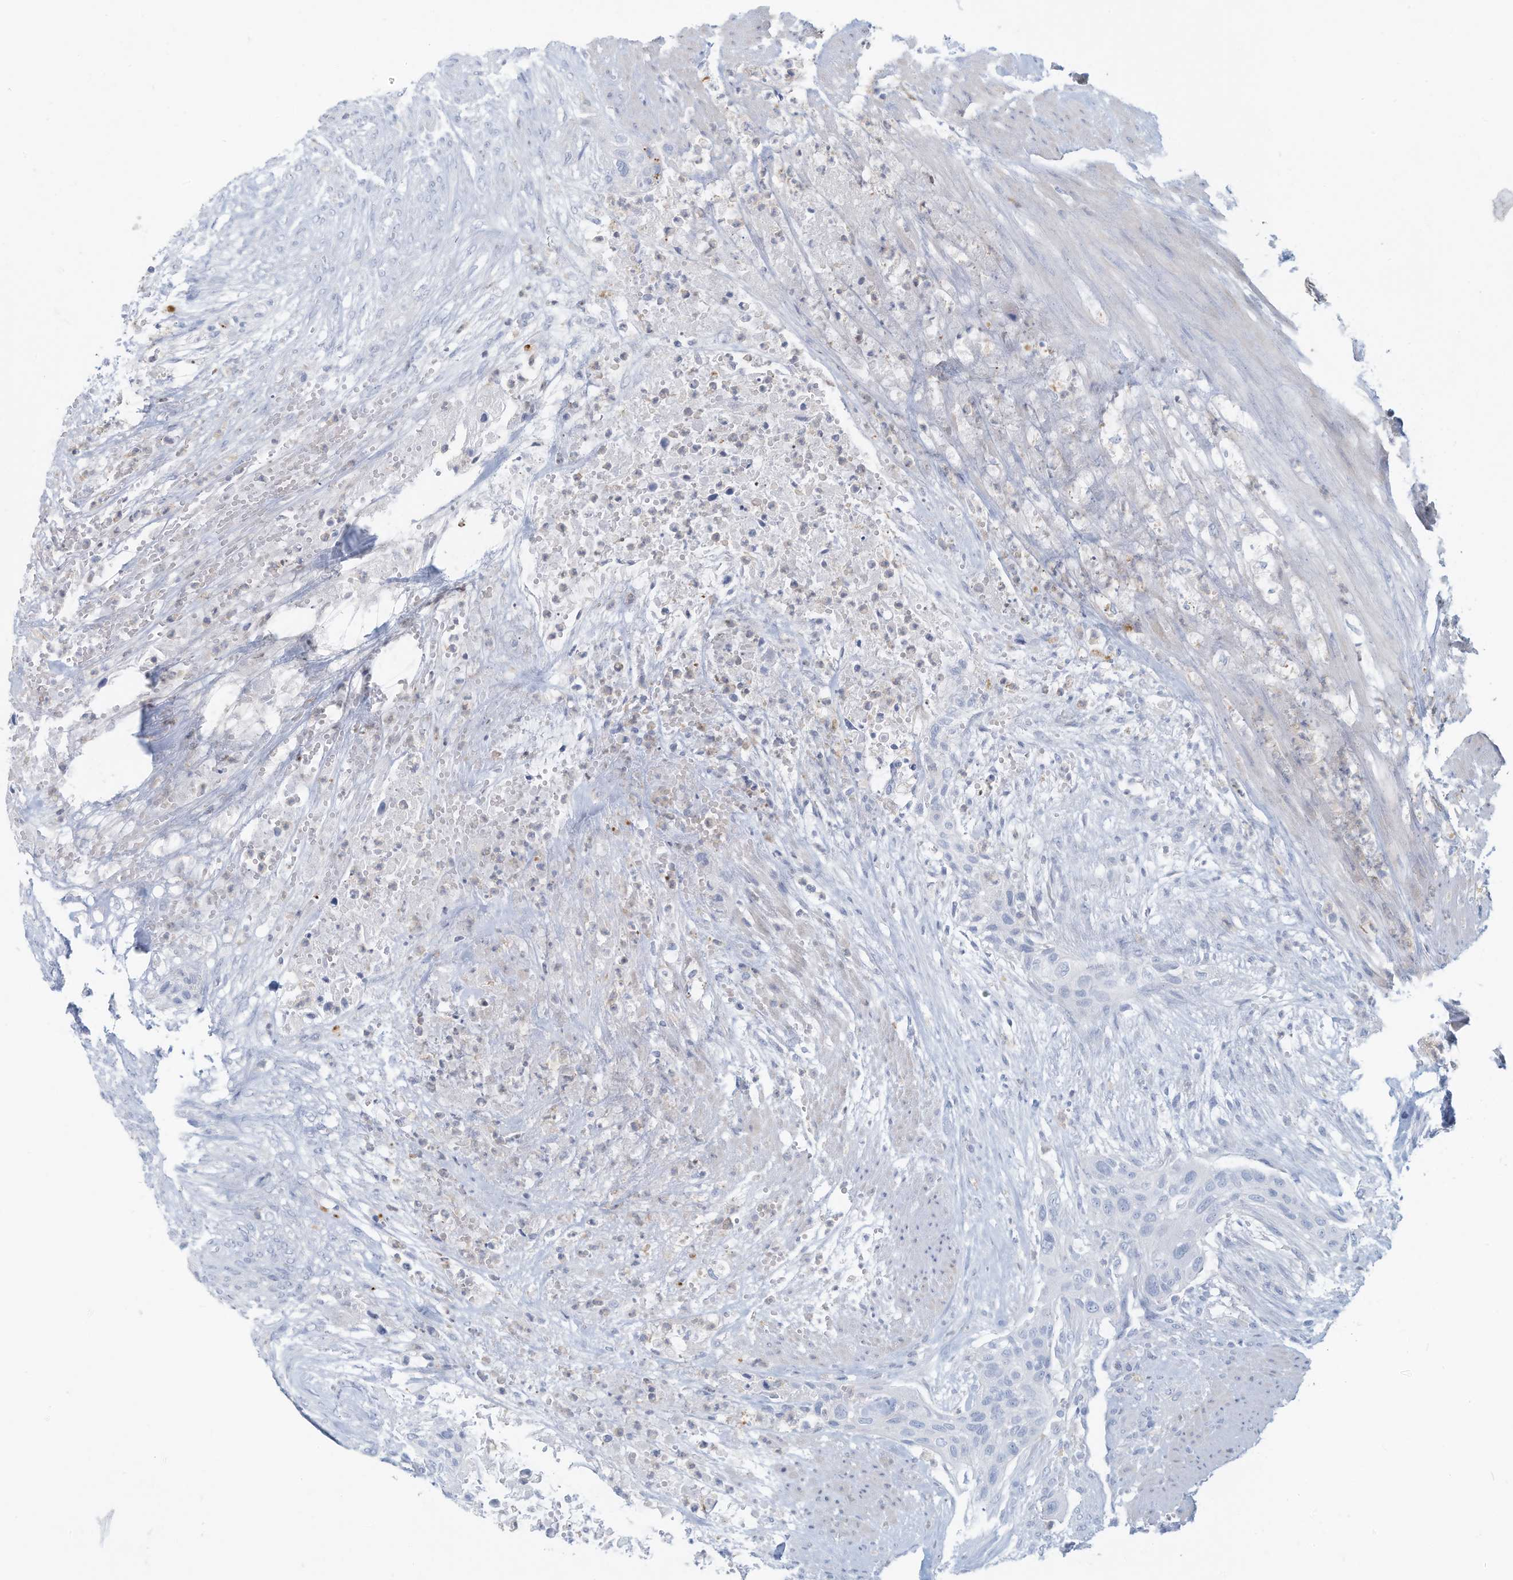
{"staining": {"intensity": "negative", "quantity": "none", "location": "none"}, "tissue": "urothelial cancer", "cell_type": "Tumor cells", "image_type": "cancer", "snomed": [{"axis": "morphology", "description": "Urothelial carcinoma, High grade"}, {"axis": "topography", "description": "Urinary bladder"}], "caption": "Immunohistochemistry (IHC) photomicrograph of neoplastic tissue: urothelial carcinoma (high-grade) stained with DAB (3,3'-diaminobenzidine) reveals no significant protein staining in tumor cells. The staining is performed using DAB (3,3'-diaminobenzidine) brown chromogen with nuclei counter-stained in using hematoxylin.", "gene": "ERI2", "patient": {"sex": "male", "age": 35}}